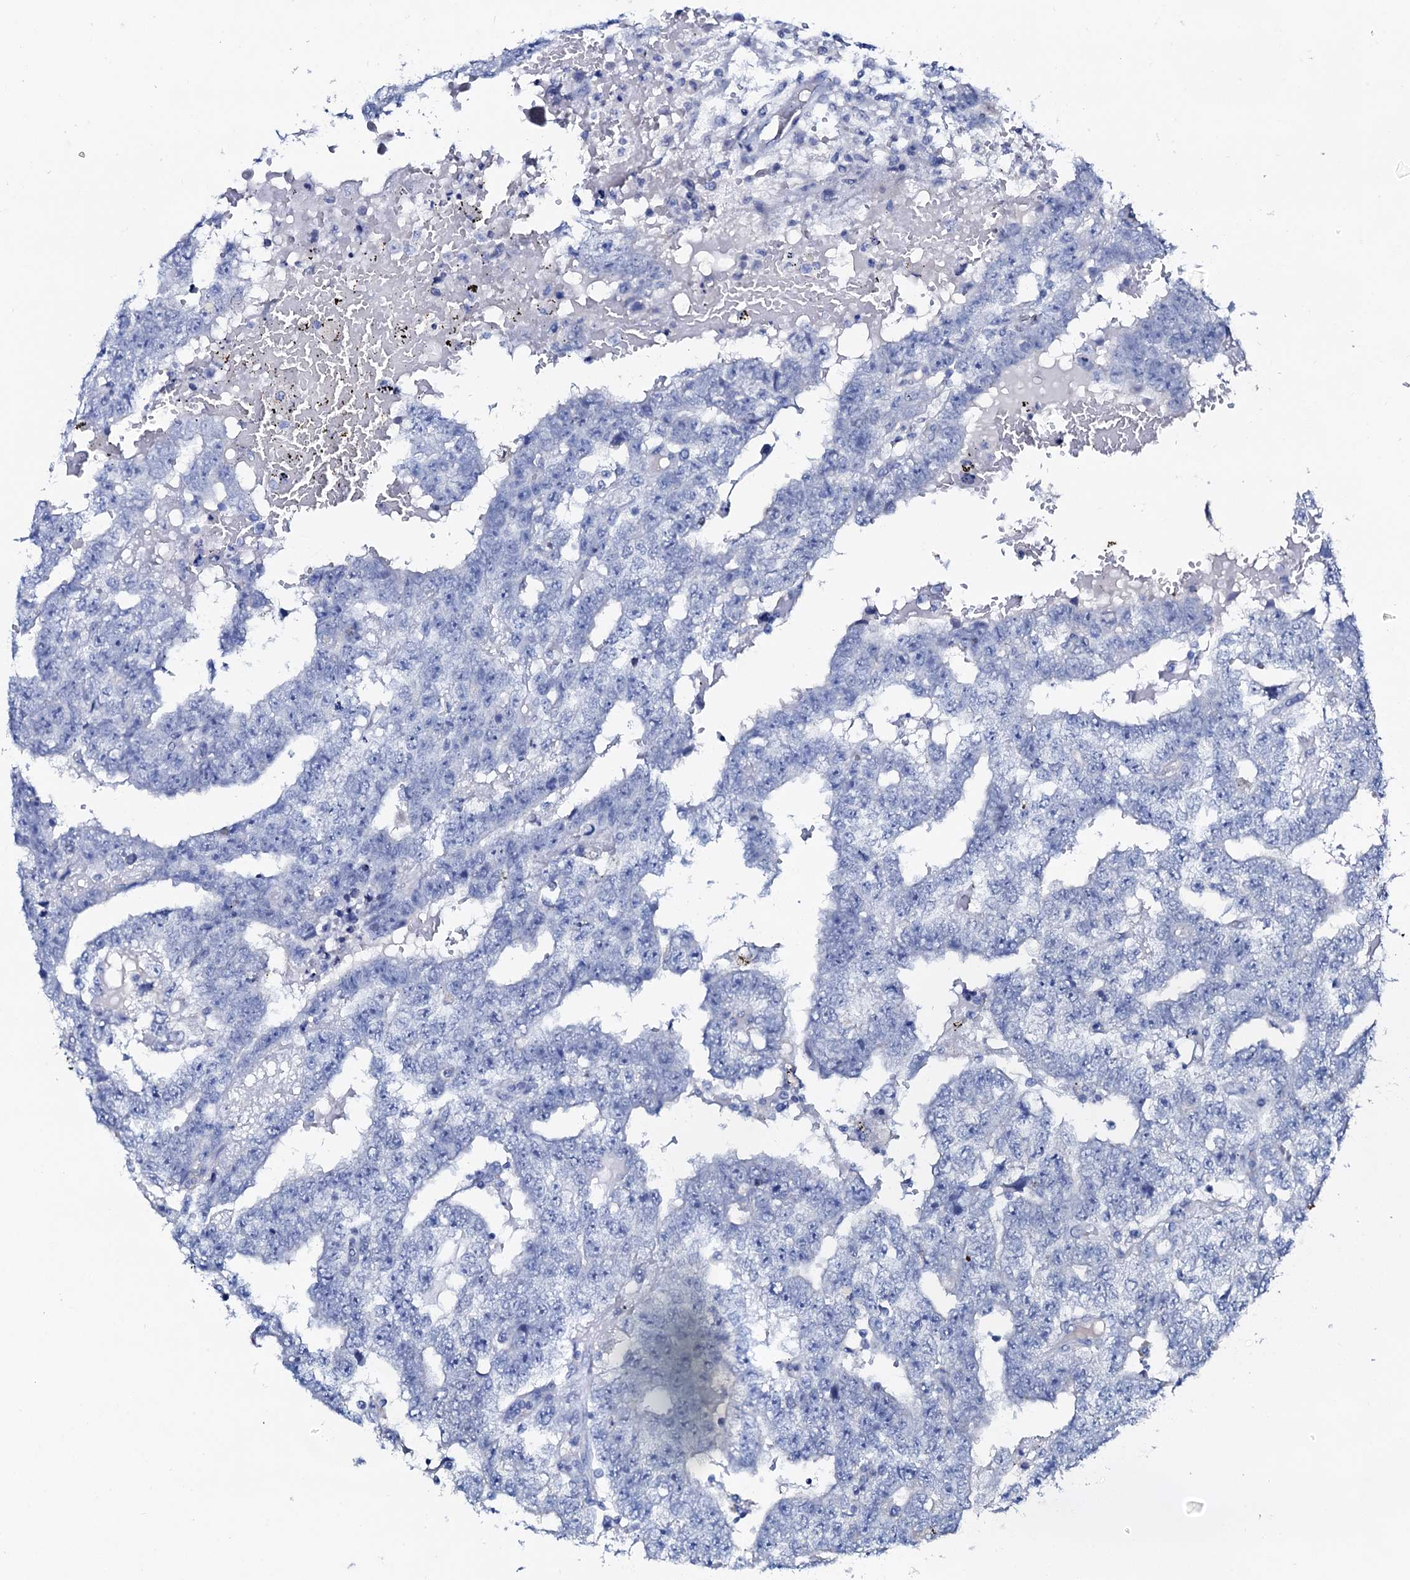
{"staining": {"intensity": "negative", "quantity": "none", "location": "none"}, "tissue": "testis cancer", "cell_type": "Tumor cells", "image_type": "cancer", "snomed": [{"axis": "morphology", "description": "Carcinoma, Embryonal, NOS"}, {"axis": "topography", "description": "Testis"}], "caption": "Testis embryonal carcinoma stained for a protein using immunohistochemistry (IHC) exhibits no staining tumor cells.", "gene": "AMER2", "patient": {"sex": "male", "age": 25}}